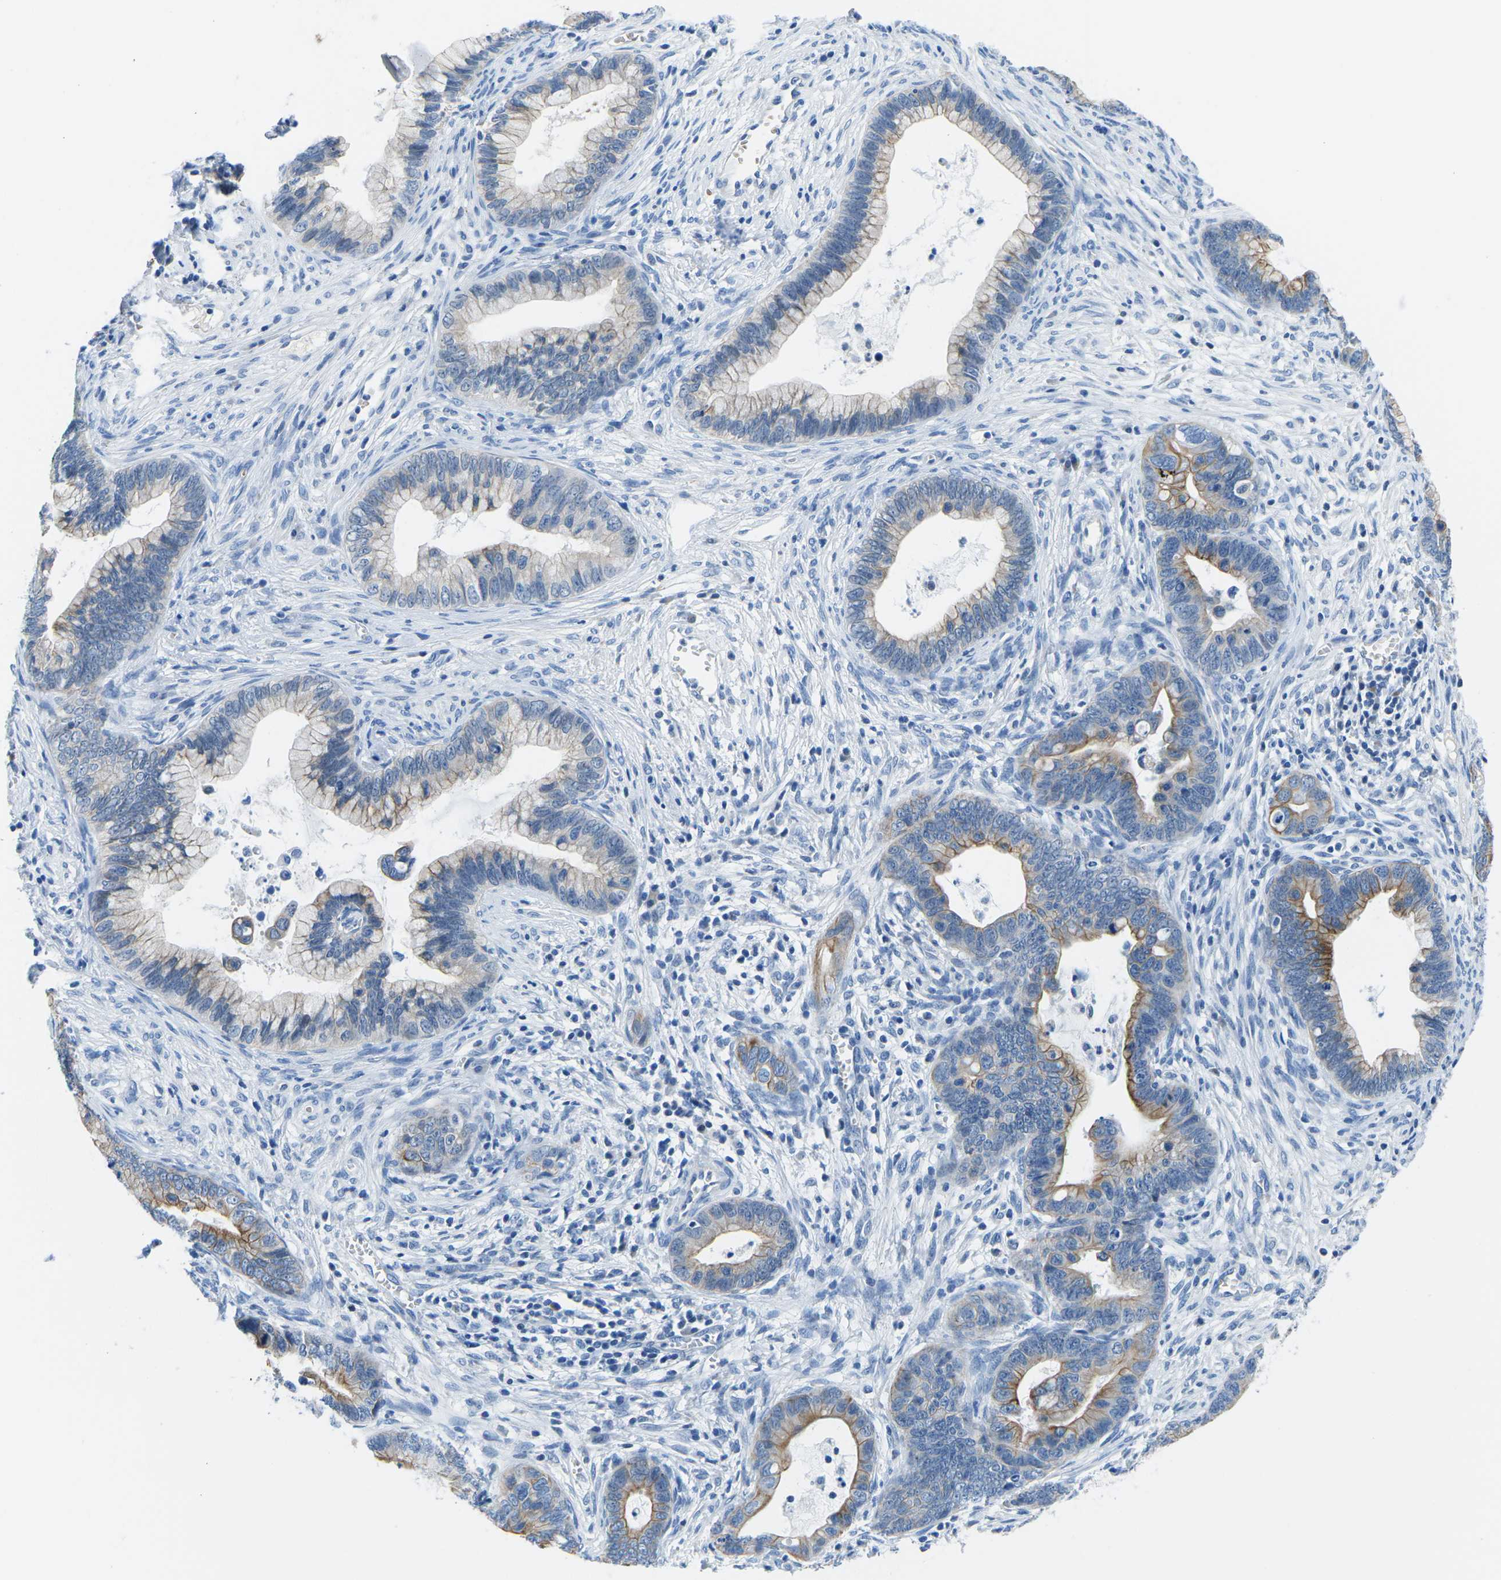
{"staining": {"intensity": "moderate", "quantity": "25%-75%", "location": "cytoplasmic/membranous"}, "tissue": "cervical cancer", "cell_type": "Tumor cells", "image_type": "cancer", "snomed": [{"axis": "morphology", "description": "Adenocarcinoma, NOS"}, {"axis": "topography", "description": "Cervix"}], "caption": "Moderate cytoplasmic/membranous positivity for a protein is identified in about 25%-75% of tumor cells of cervical cancer (adenocarcinoma) using immunohistochemistry (IHC).", "gene": "TM6SF1", "patient": {"sex": "female", "age": 44}}